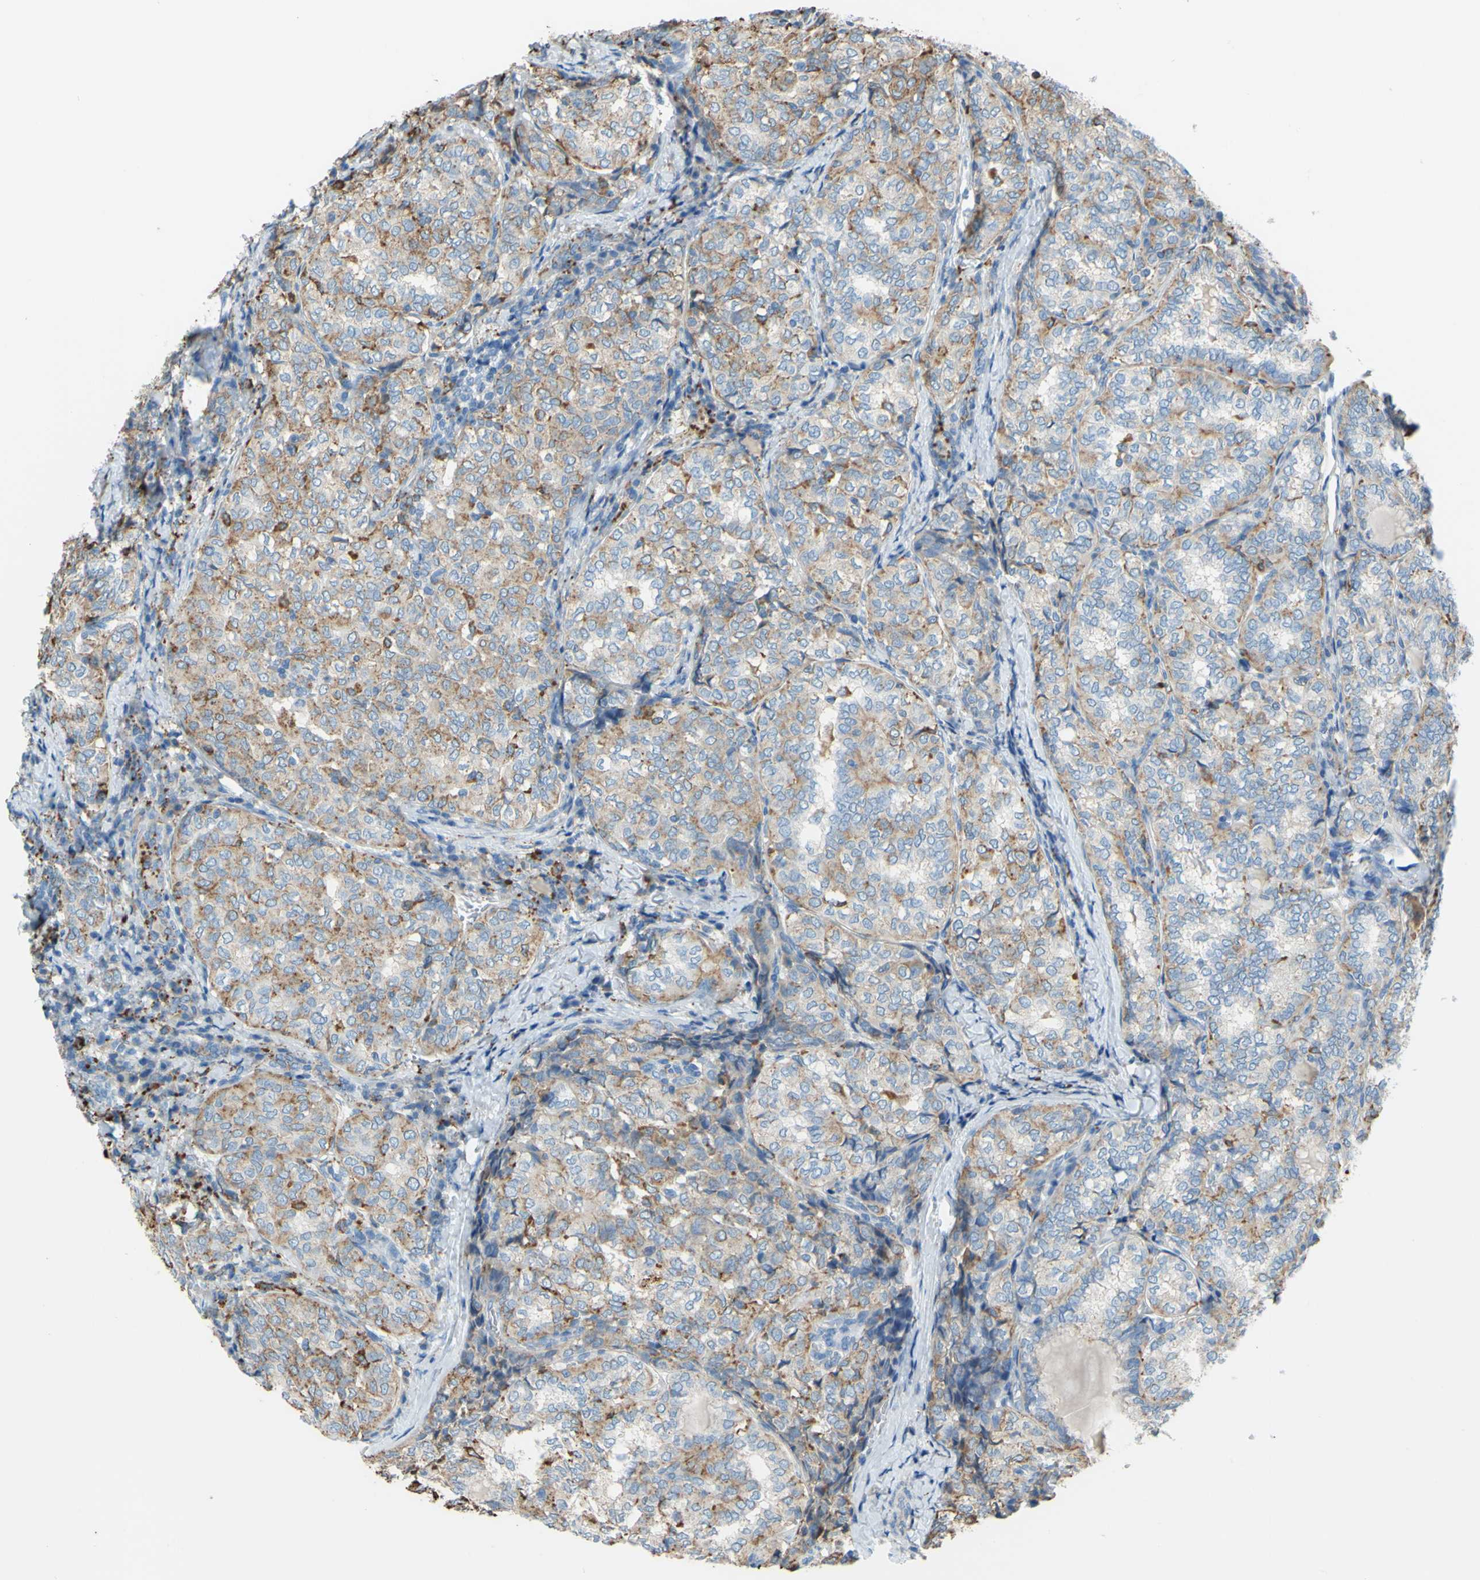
{"staining": {"intensity": "moderate", "quantity": ">75%", "location": "cytoplasmic/membranous"}, "tissue": "thyroid cancer", "cell_type": "Tumor cells", "image_type": "cancer", "snomed": [{"axis": "morphology", "description": "Normal tissue, NOS"}, {"axis": "morphology", "description": "Papillary adenocarcinoma, NOS"}, {"axis": "topography", "description": "Thyroid gland"}], "caption": "Tumor cells display medium levels of moderate cytoplasmic/membranous staining in about >75% of cells in thyroid cancer.", "gene": "CTSD", "patient": {"sex": "female", "age": 30}}